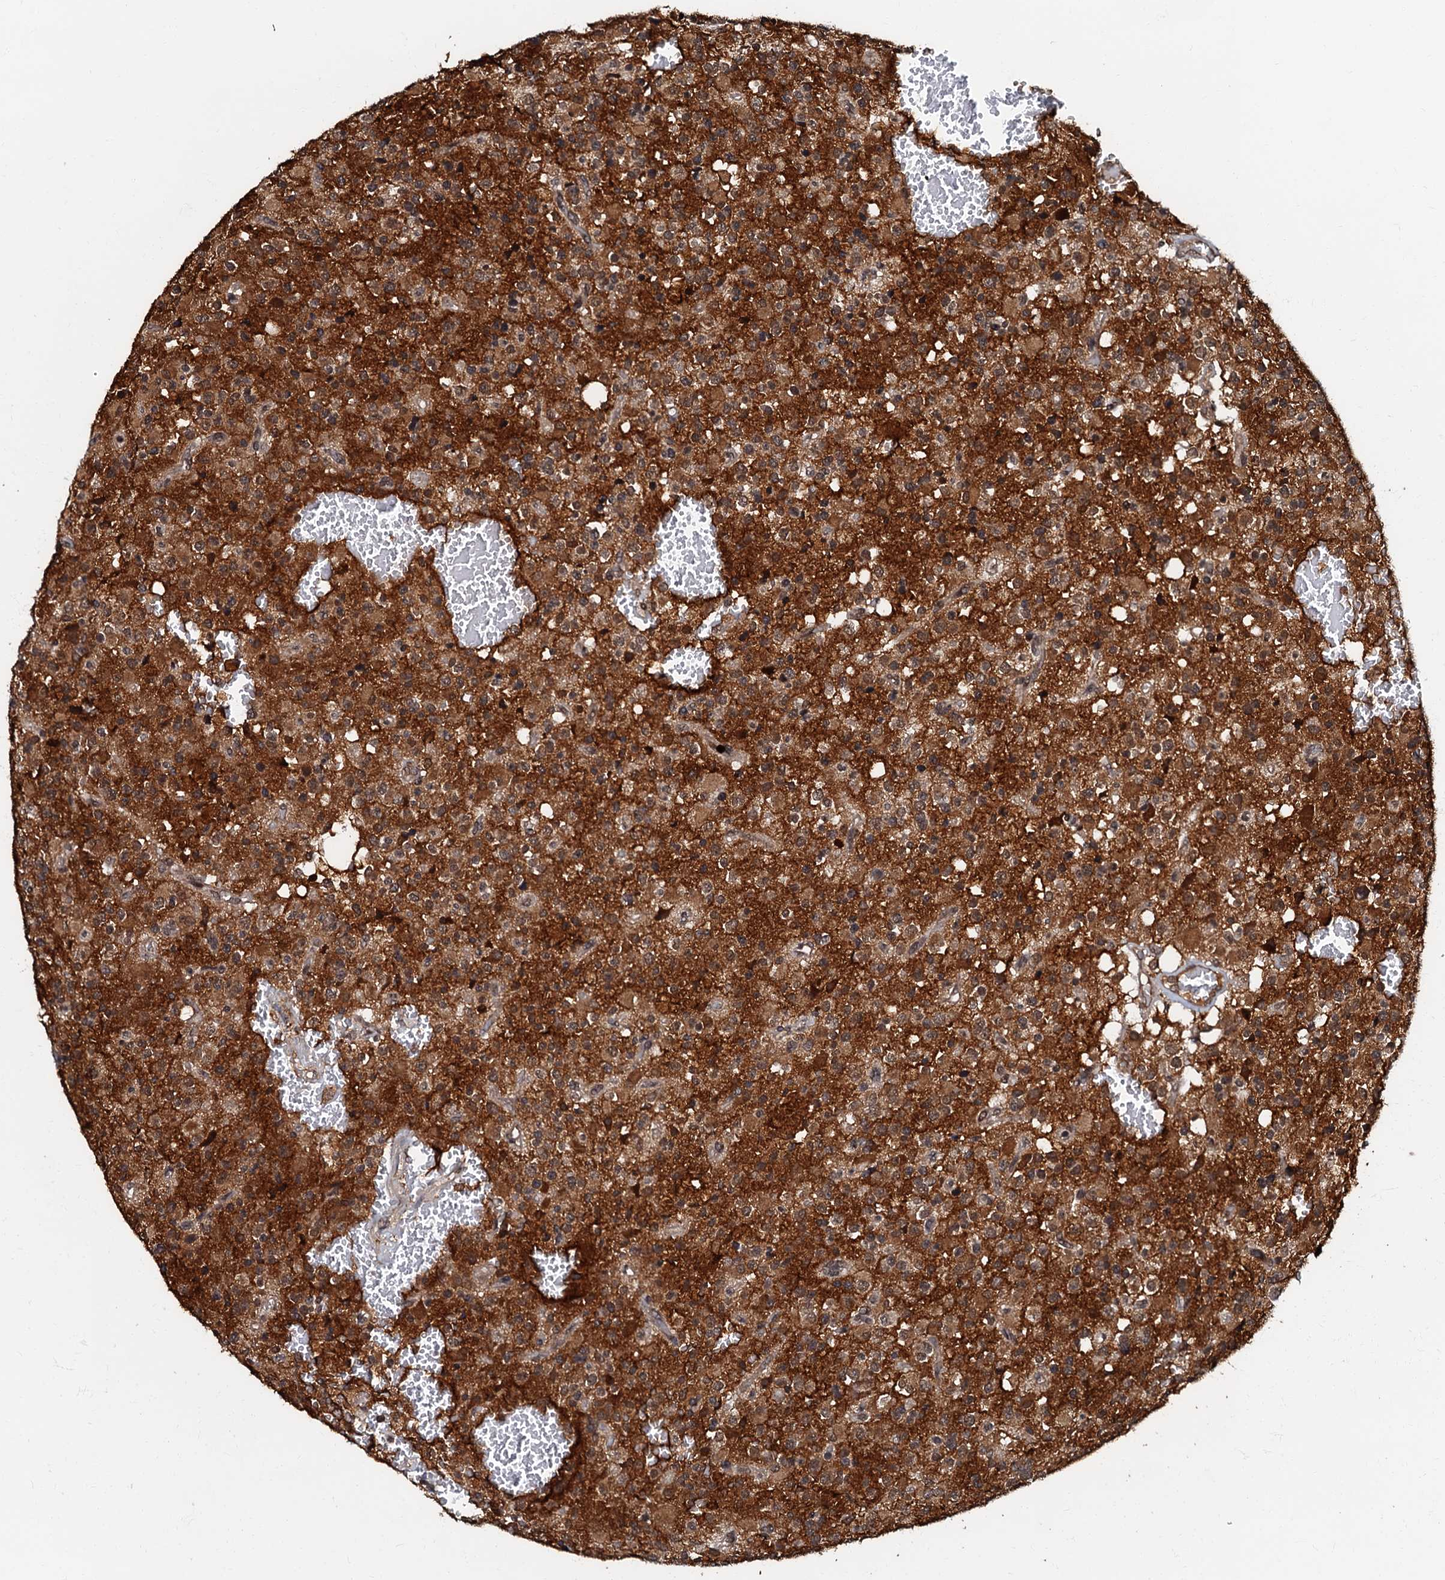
{"staining": {"intensity": "weak", "quantity": "25%-75%", "location": "cytoplasmic/membranous"}, "tissue": "glioma", "cell_type": "Tumor cells", "image_type": "cancer", "snomed": [{"axis": "morphology", "description": "Glioma, malignant, High grade"}, {"axis": "topography", "description": "Brain"}], "caption": "Brown immunohistochemical staining in malignant glioma (high-grade) exhibits weak cytoplasmic/membranous expression in approximately 25%-75% of tumor cells. (Stains: DAB (3,3'-diaminobenzidine) in brown, nuclei in blue, Microscopy: brightfield microscopy at high magnification).", "gene": "C18orf32", "patient": {"sex": "male", "age": 34}}